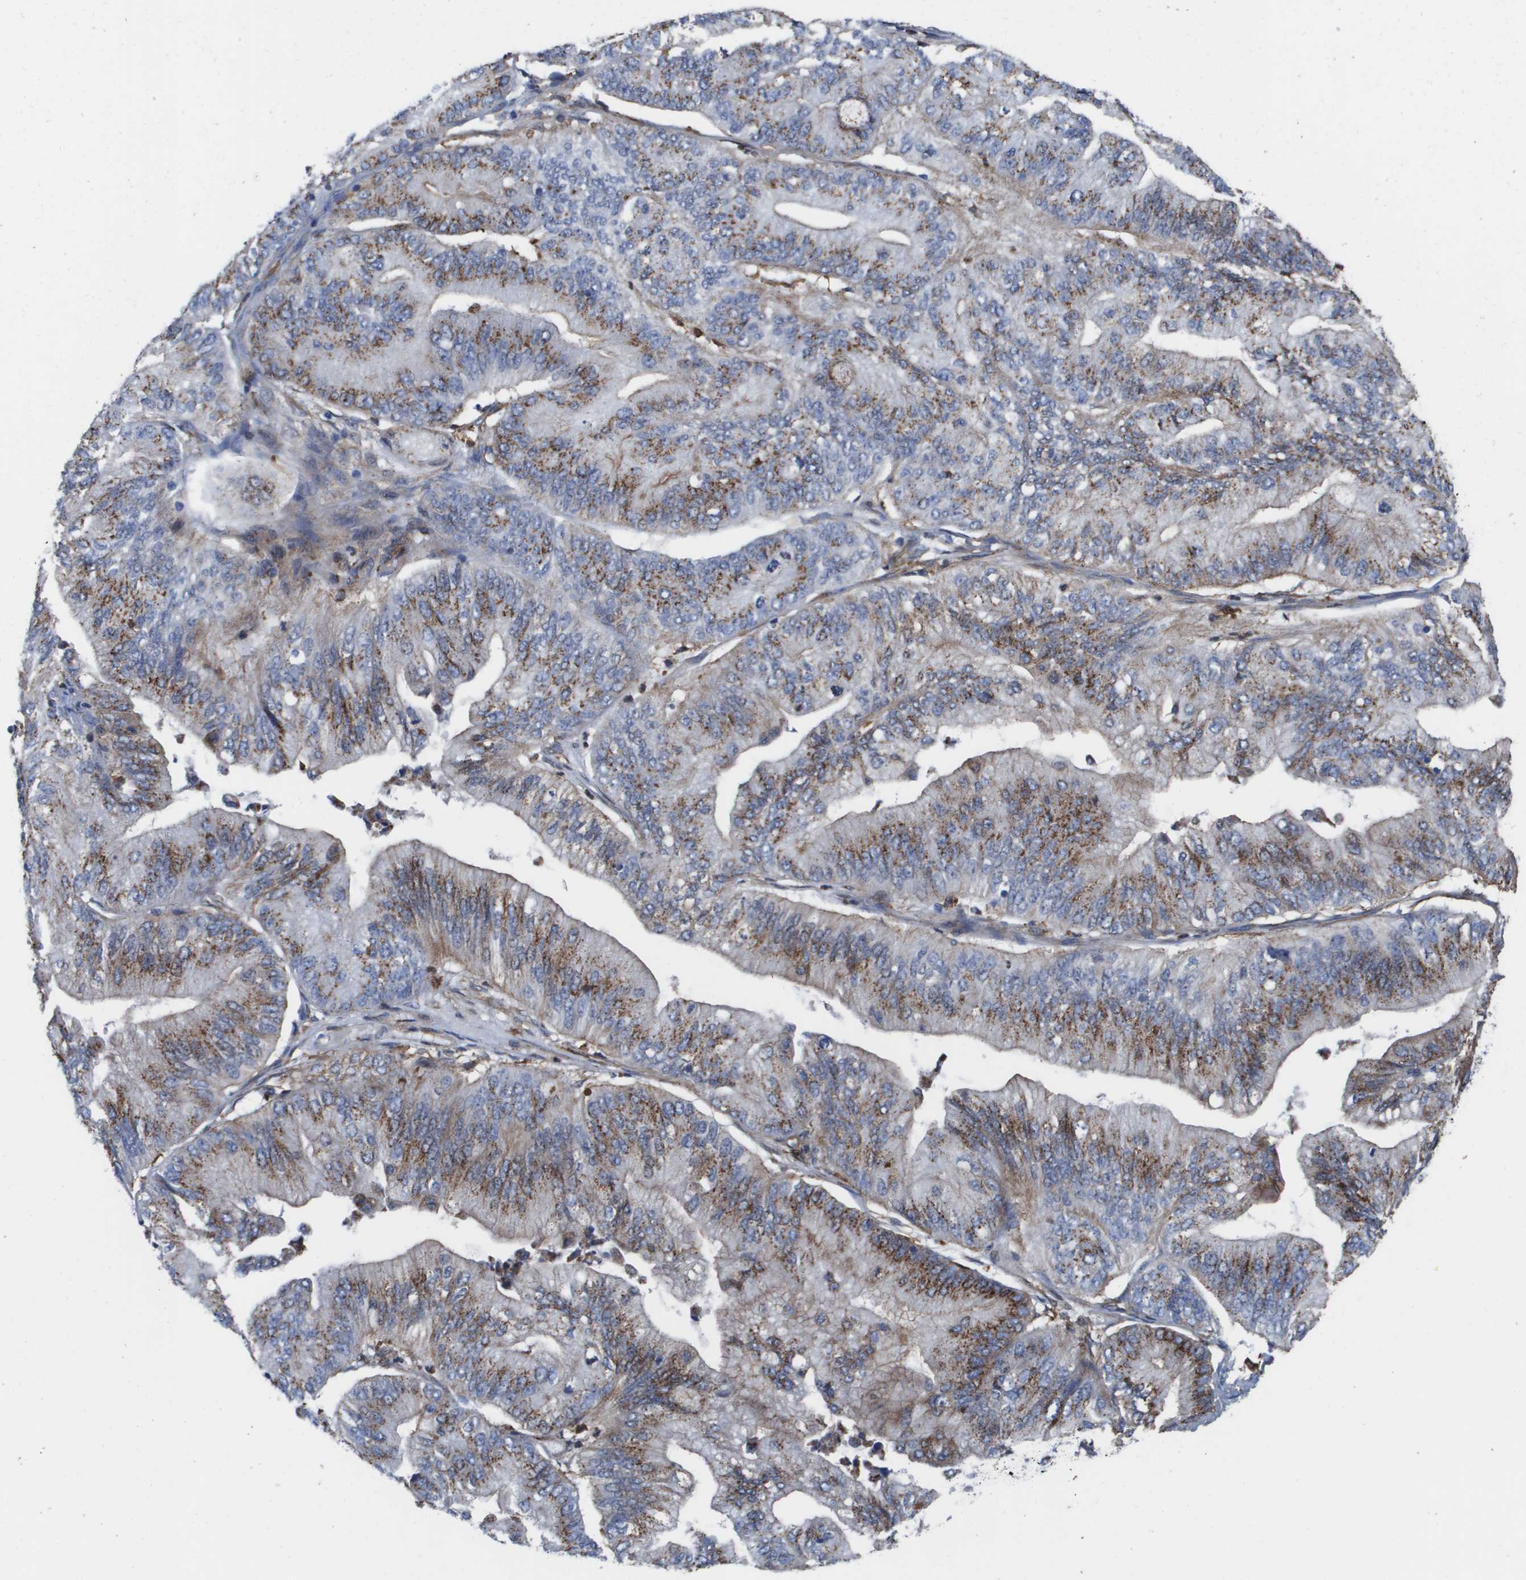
{"staining": {"intensity": "moderate", "quantity": ">75%", "location": "cytoplasmic/membranous"}, "tissue": "ovarian cancer", "cell_type": "Tumor cells", "image_type": "cancer", "snomed": [{"axis": "morphology", "description": "Cystadenocarcinoma, mucinous, NOS"}, {"axis": "topography", "description": "Ovary"}], "caption": "Ovarian cancer (mucinous cystadenocarcinoma) tissue displays moderate cytoplasmic/membranous positivity in about >75% of tumor cells, visualized by immunohistochemistry.", "gene": "SLC37A2", "patient": {"sex": "female", "age": 61}}